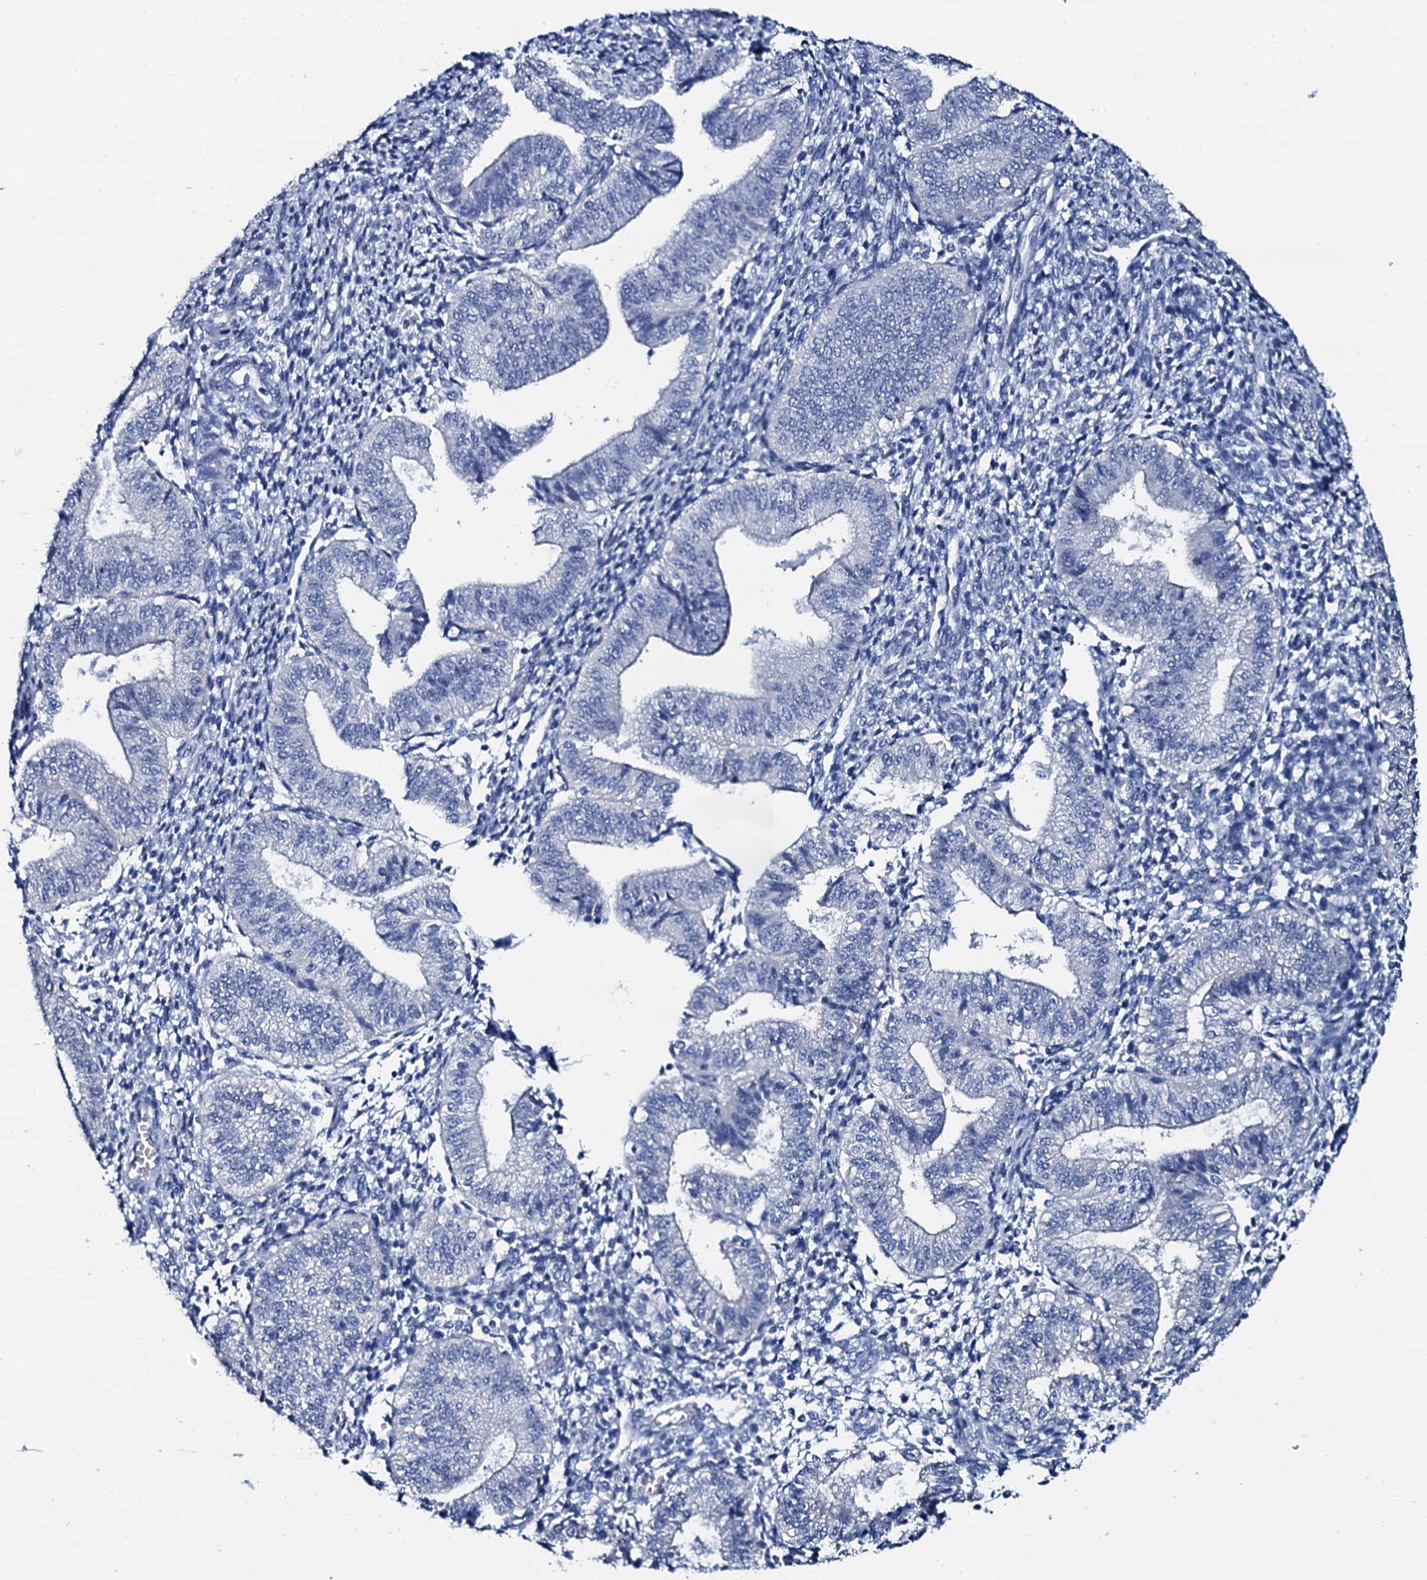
{"staining": {"intensity": "negative", "quantity": "none", "location": "none"}, "tissue": "endometrium", "cell_type": "Cells in endometrial stroma", "image_type": "normal", "snomed": [{"axis": "morphology", "description": "Normal tissue, NOS"}, {"axis": "topography", "description": "Endometrium"}], "caption": "High power microscopy photomicrograph of an immunohistochemistry (IHC) micrograph of benign endometrium, revealing no significant expression in cells in endometrial stroma.", "gene": "GYS2", "patient": {"sex": "female", "age": 34}}